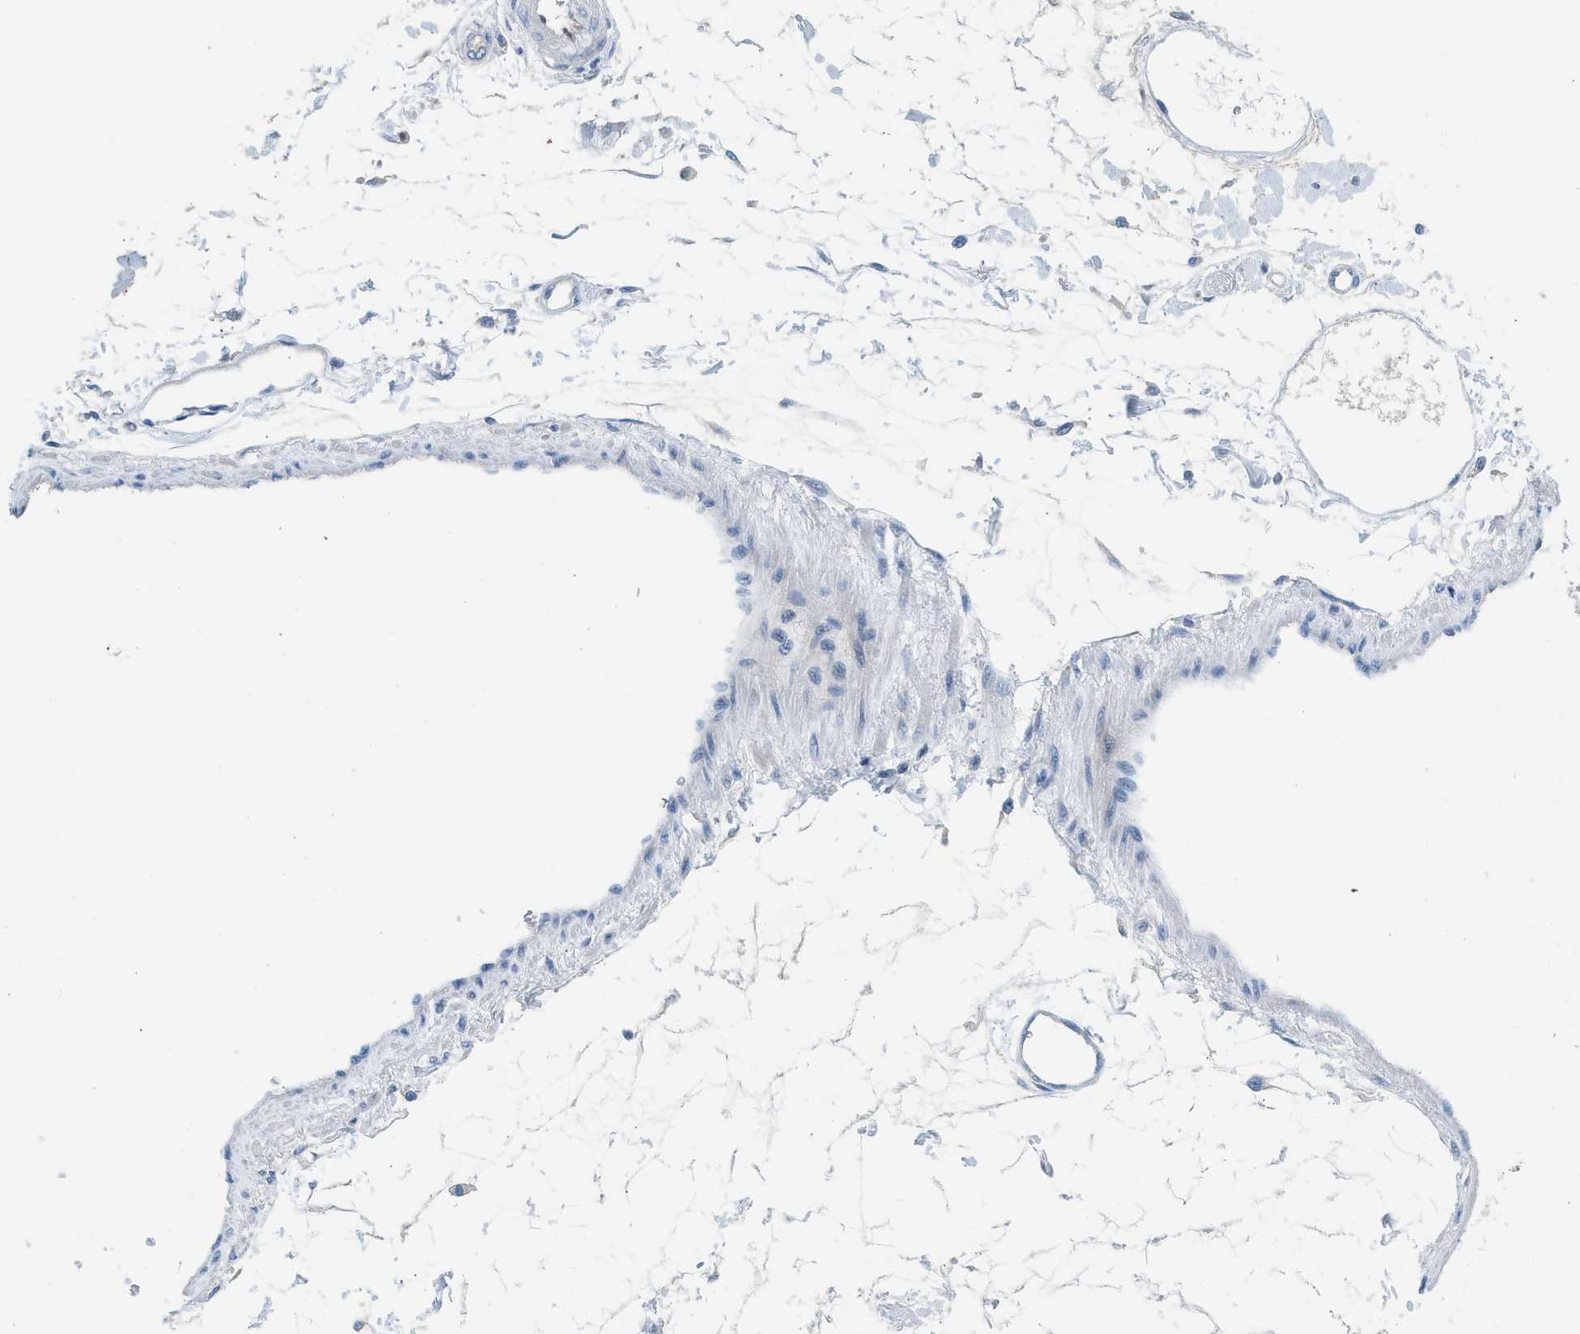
{"staining": {"intensity": "negative", "quantity": "none", "location": "none"}, "tissue": "pancreatic cancer", "cell_type": "Tumor cells", "image_type": "cancer", "snomed": [{"axis": "morphology", "description": "Adenocarcinoma, NOS"}, {"axis": "topography", "description": "Pancreas"}], "caption": "Immunohistochemistry (IHC) histopathology image of neoplastic tissue: human adenocarcinoma (pancreatic) stained with DAB (3,3'-diaminobenzidine) displays no significant protein expression in tumor cells.", "gene": "TOX", "patient": {"sex": "female", "age": 77}}